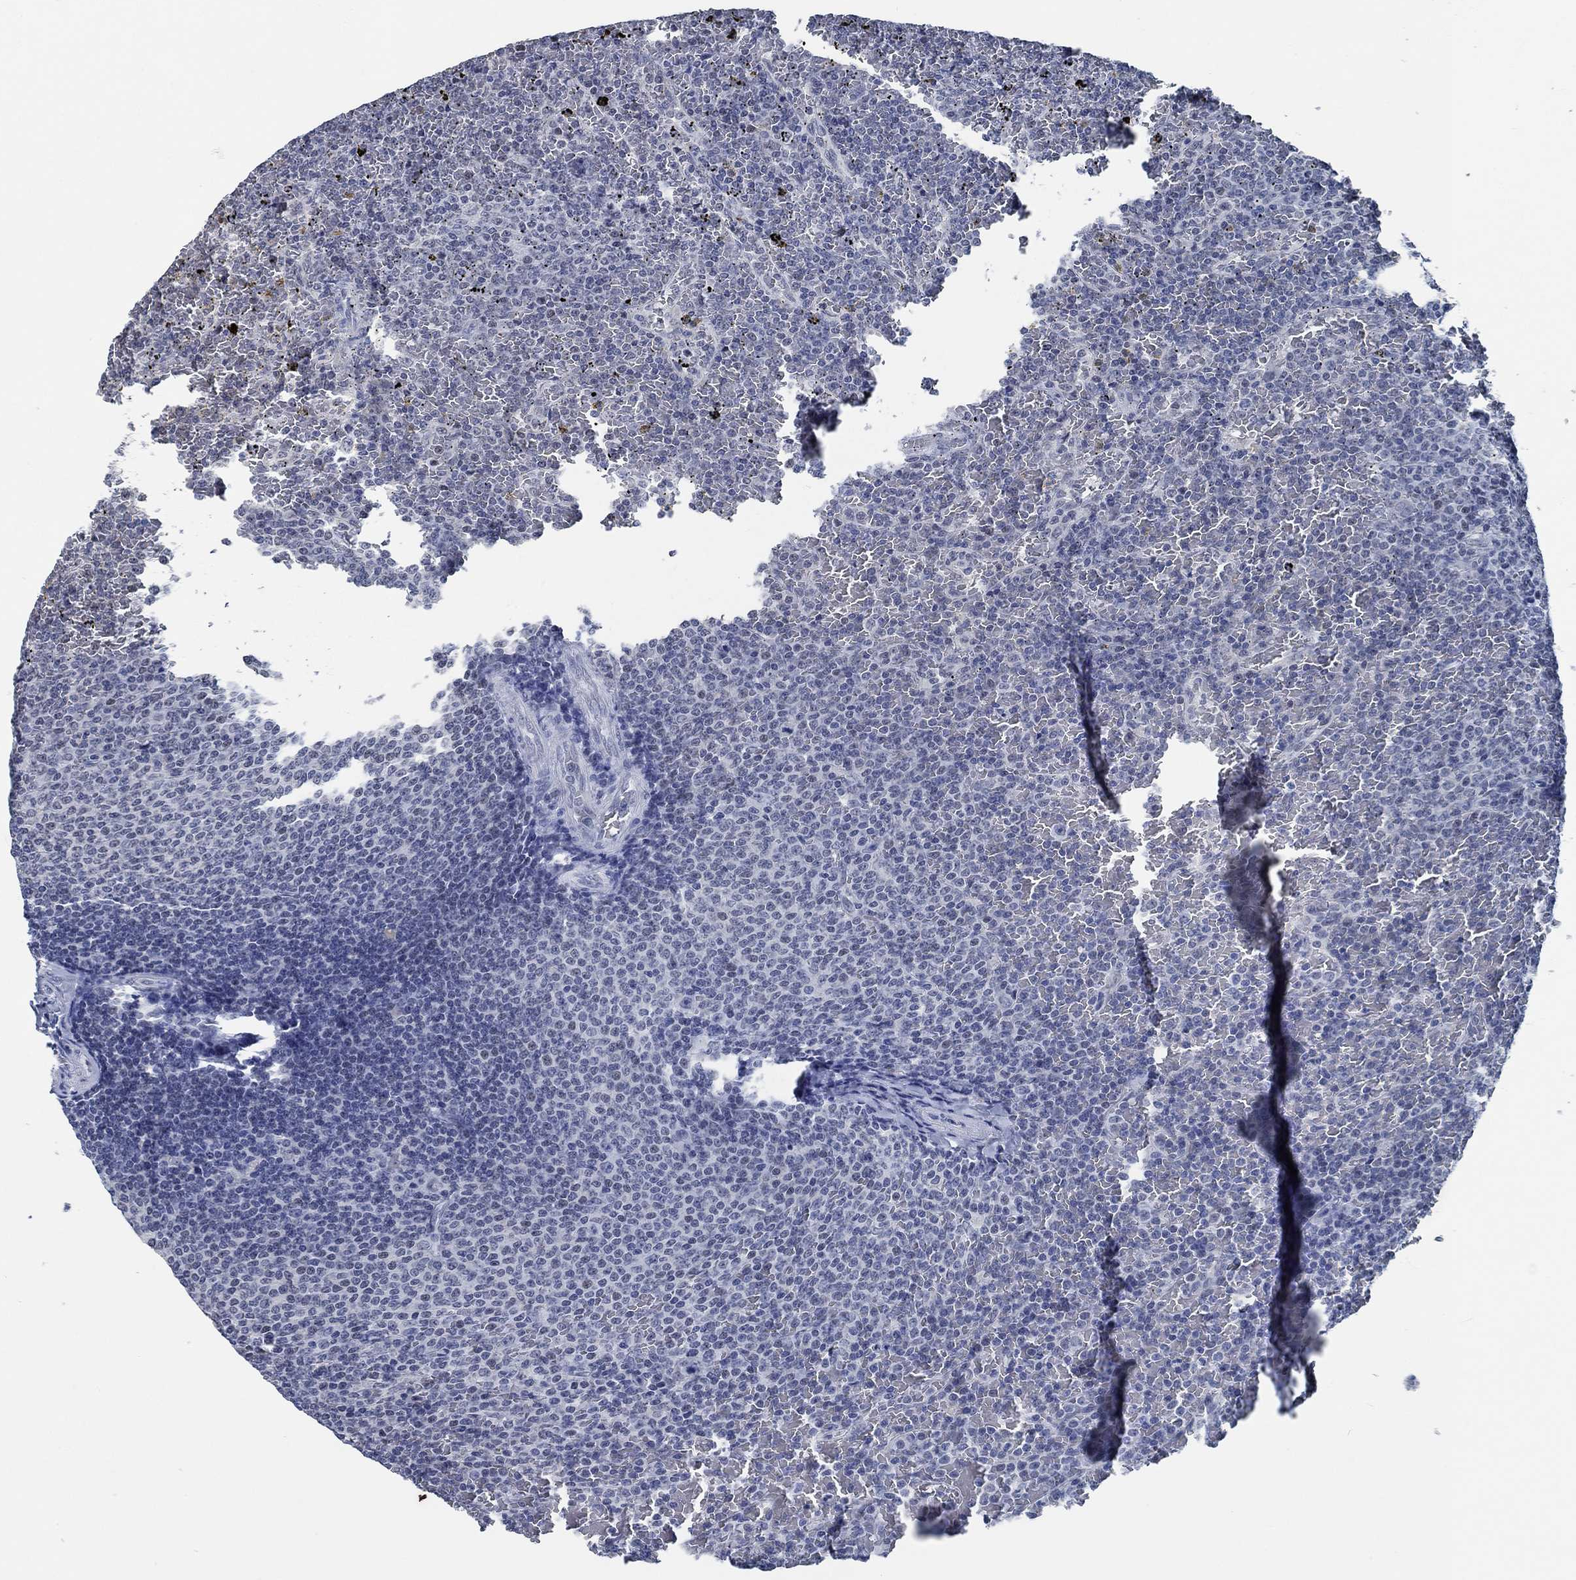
{"staining": {"intensity": "negative", "quantity": "none", "location": "none"}, "tissue": "lymphoma", "cell_type": "Tumor cells", "image_type": "cancer", "snomed": [{"axis": "morphology", "description": "Malignant lymphoma, non-Hodgkin's type, Low grade"}, {"axis": "topography", "description": "Spleen"}], "caption": "An image of human malignant lymphoma, non-Hodgkin's type (low-grade) is negative for staining in tumor cells.", "gene": "OBSCN", "patient": {"sex": "female", "age": 77}}